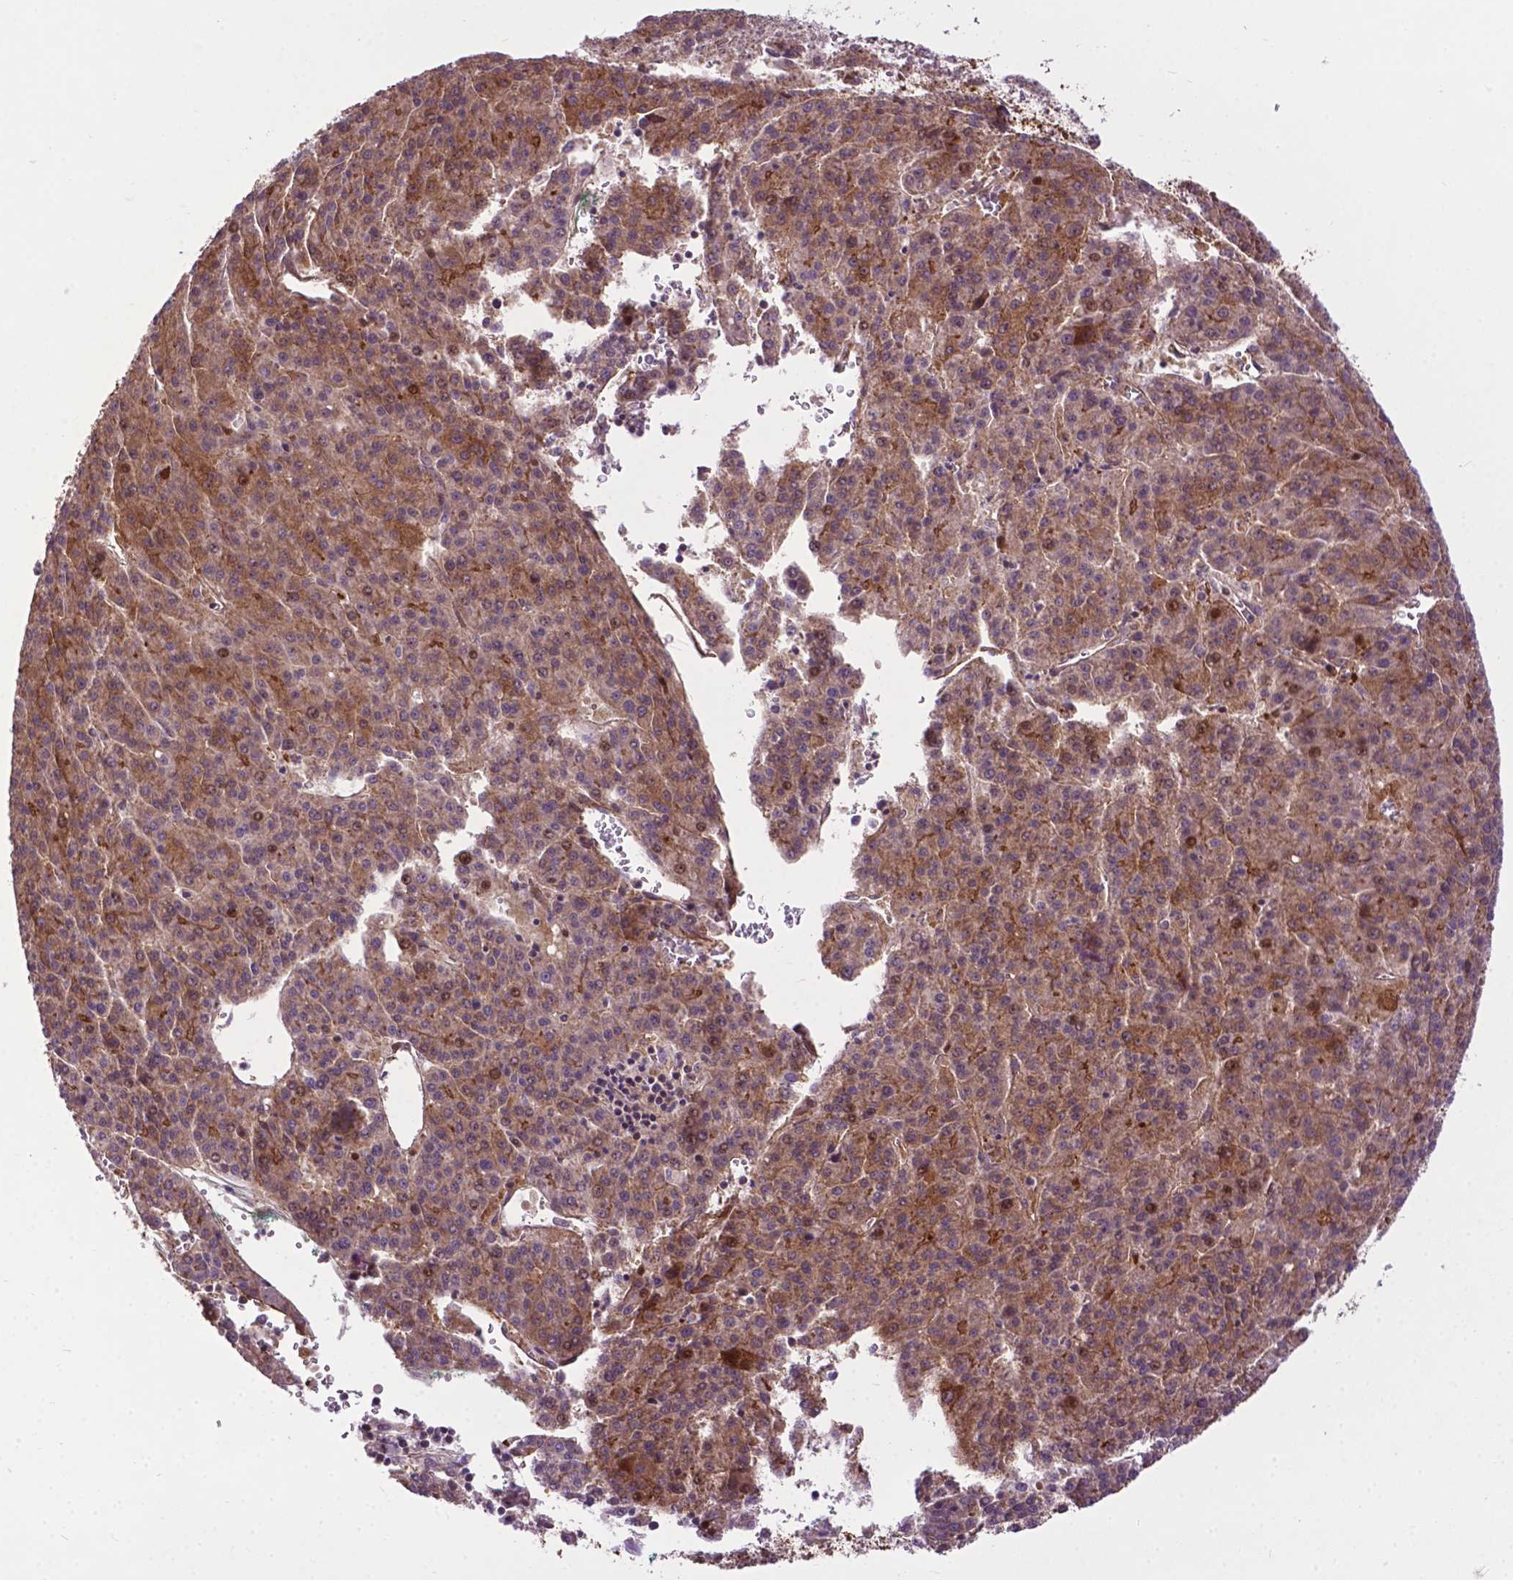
{"staining": {"intensity": "moderate", "quantity": ">75%", "location": "cytoplasmic/membranous"}, "tissue": "liver cancer", "cell_type": "Tumor cells", "image_type": "cancer", "snomed": [{"axis": "morphology", "description": "Carcinoma, Hepatocellular, NOS"}, {"axis": "topography", "description": "Liver"}], "caption": "Immunohistochemistry (IHC) (DAB (3,3'-diaminobenzidine)) staining of human liver cancer exhibits moderate cytoplasmic/membranous protein expression in about >75% of tumor cells.", "gene": "PARP3", "patient": {"sex": "female", "age": 58}}